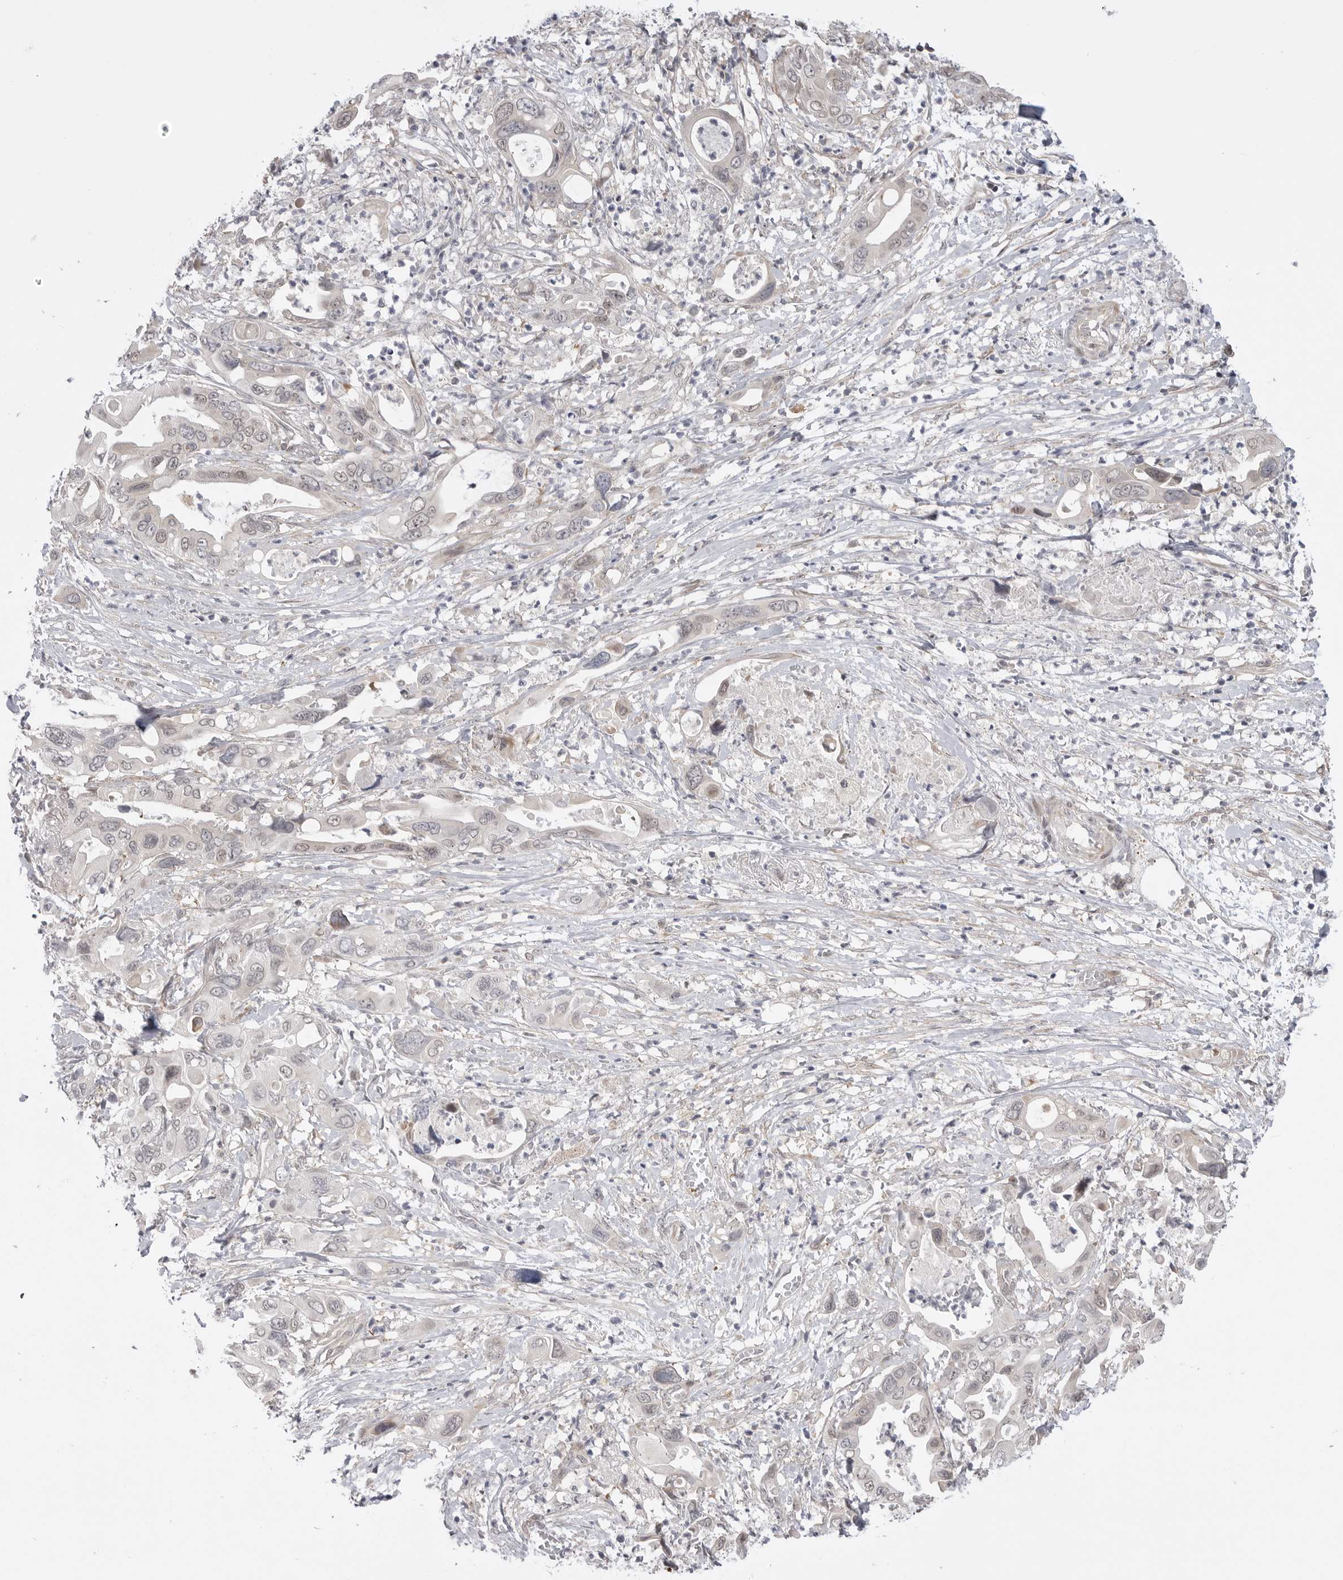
{"staining": {"intensity": "negative", "quantity": "none", "location": "none"}, "tissue": "pancreatic cancer", "cell_type": "Tumor cells", "image_type": "cancer", "snomed": [{"axis": "morphology", "description": "Adenocarcinoma, NOS"}, {"axis": "topography", "description": "Pancreas"}], "caption": "A micrograph of human pancreatic cancer is negative for staining in tumor cells.", "gene": "GGT6", "patient": {"sex": "male", "age": 66}}